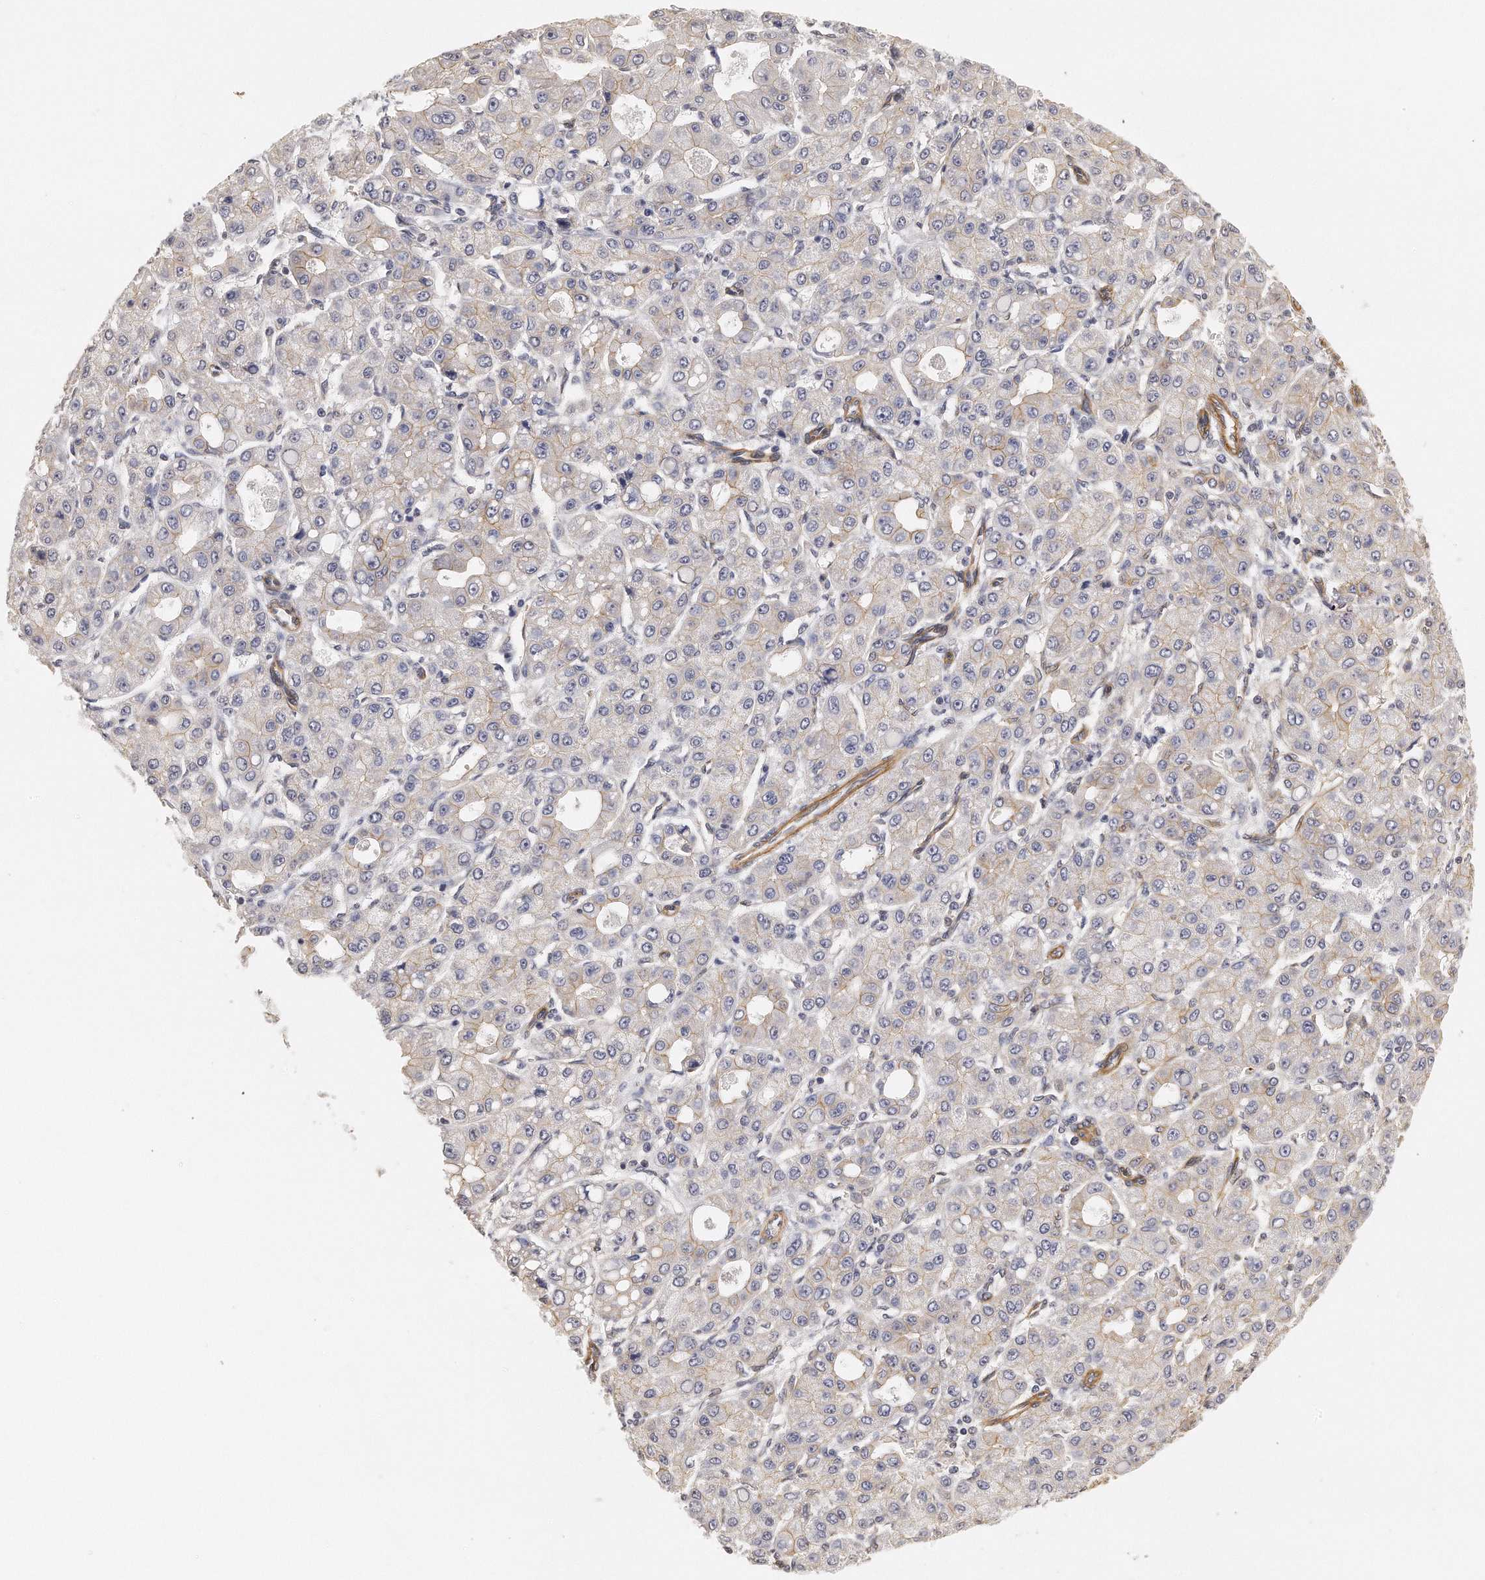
{"staining": {"intensity": "weak", "quantity": "25%-75%", "location": "cytoplasmic/membranous"}, "tissue": "liver cancer", "cell_type": "Tumor cells", "image_type": "cancer", "snomed": [{"axis": "morphology", "description": "Carcinoma, Hepatocellular, NOS"}, {"axis": "topography", "description": "Liver"}], "caption": "Immunohistochemistry (IHC) photomicrograph of hepatocellular carcinoma (liver) stained for a protein (brown), which displays low levels of weak cytoplasmic/membranous positivity in approximately 25%-75% of tumor cells.", "gene": "CHST7", "patient": {"sex": "male", "age": 69}}